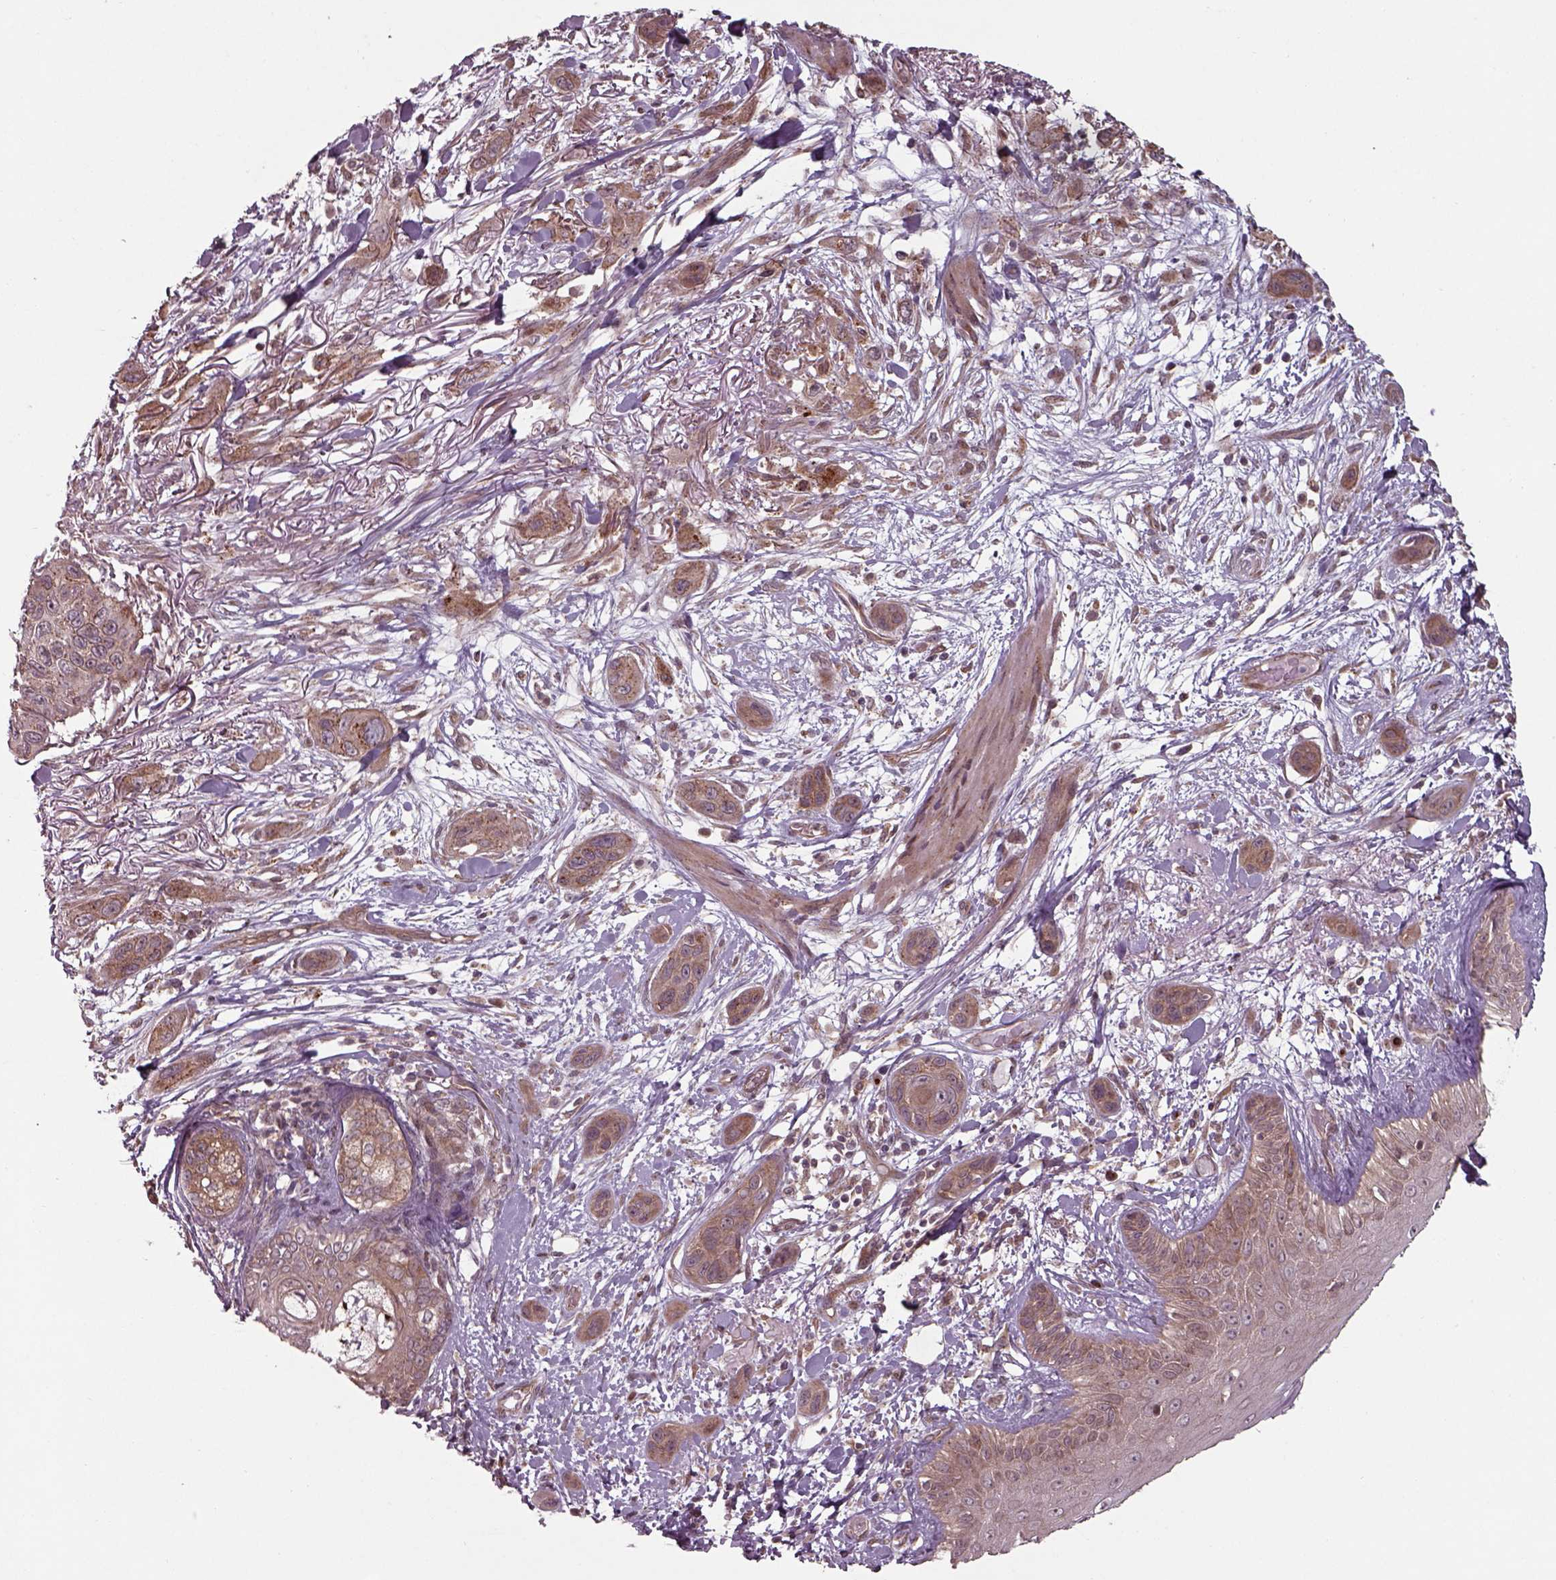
{"staining": {"intensity": "weak", "quantity": ">75%", "location": "cytoplasmic/membranous"}, "tissue": "skin cancer", "cell_type": "Tumor cells", "image_type": "cancer", "snomed": [{"axis": "morphology", "description": "Squamous cell carcinoma, NOS"}, {"axis": "topography", "description": "Skin"}], "caption": "Brown immunohistochemical staining in human skin cancer (squamous cell carcinoma) reveals weak cytoplasmic/membranous expression in approximately >75% of tumor cells.", "gene": "CHMP3", "patient": {"sex": "male", "age": 79}}